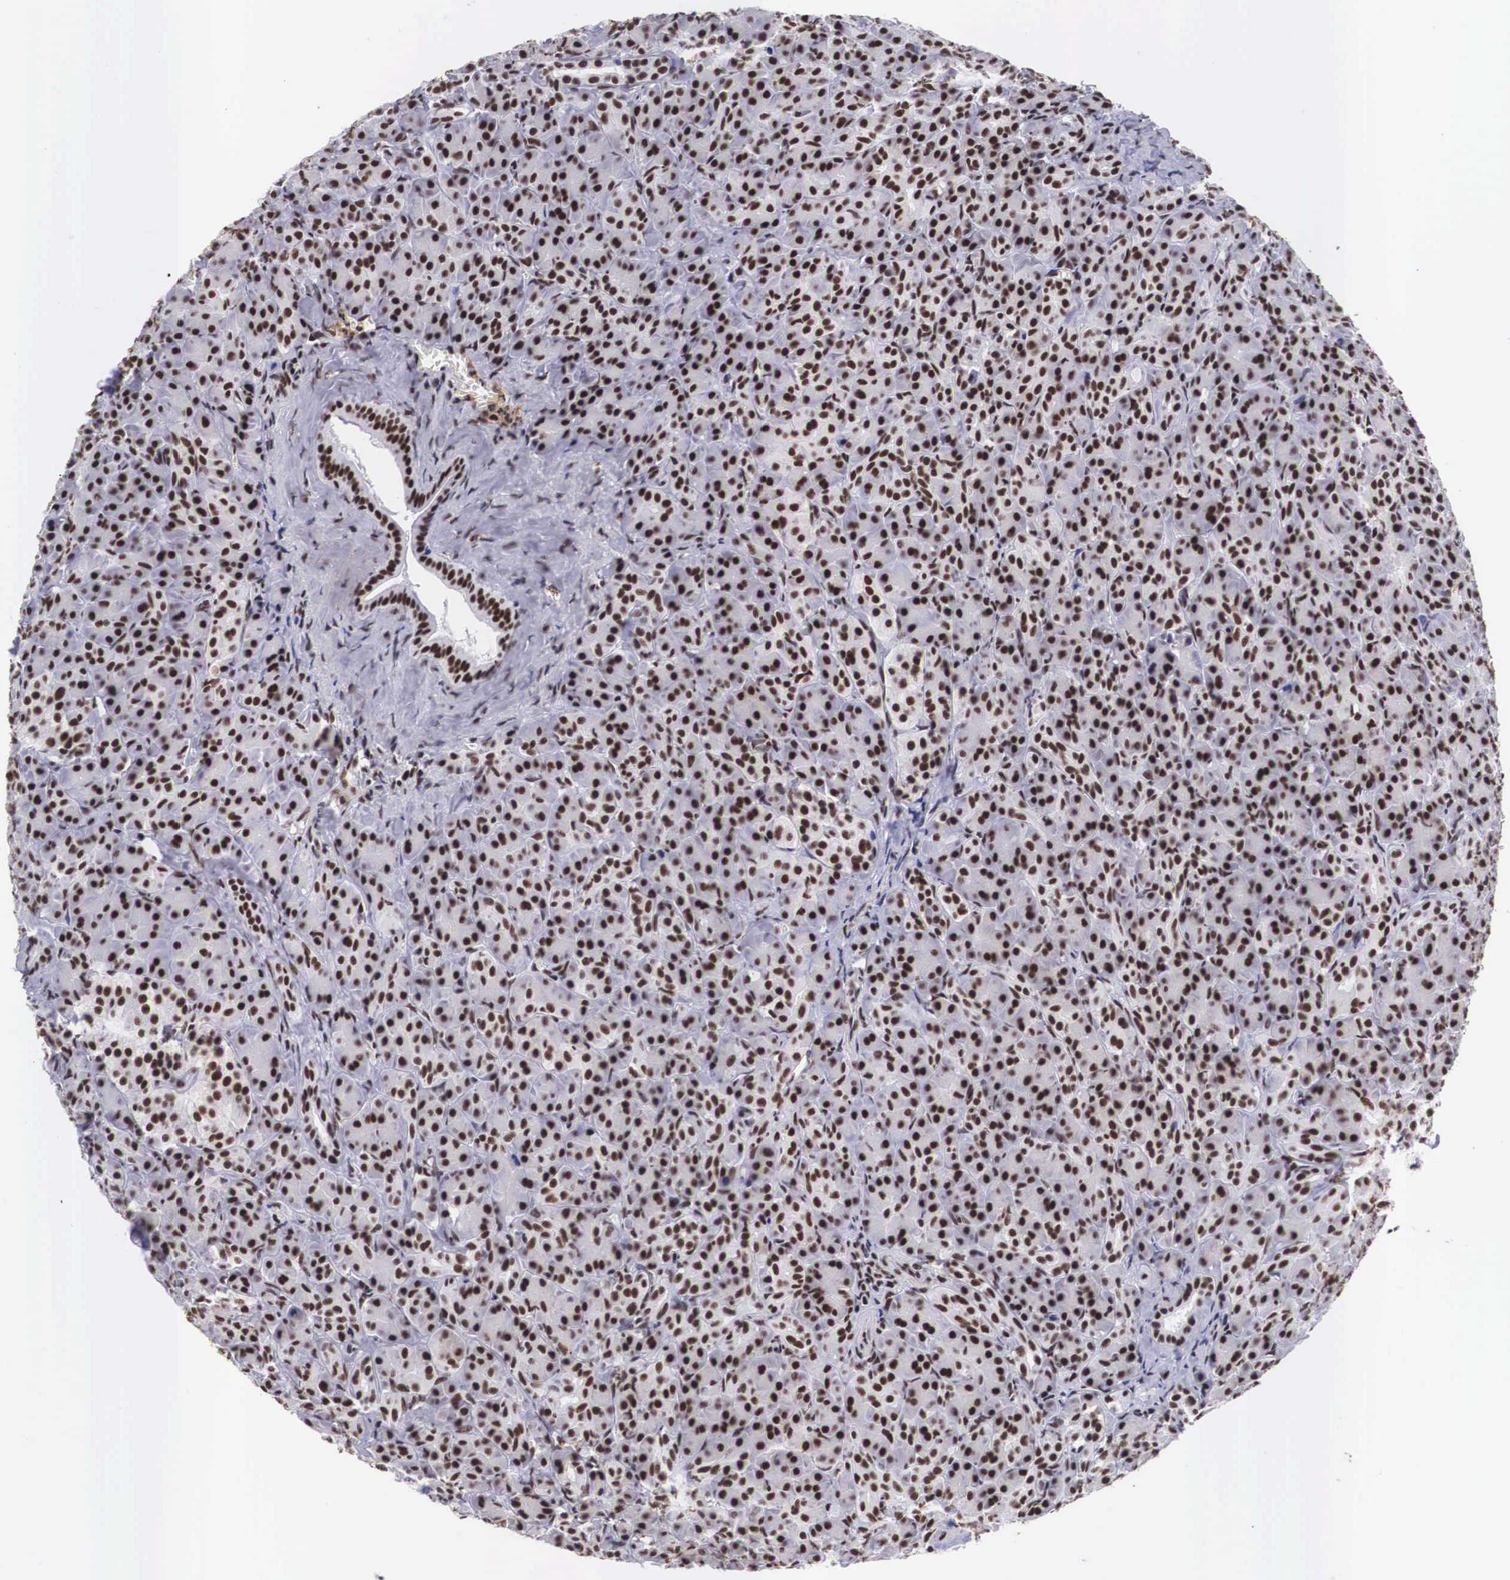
{"staining": {"intensity": "strong", "quantity": ">75%", "location": "nuclear"}, "tissue": "pancreas", "cell_type": "Exocrine glandular cells", "image_type": "normal", "snomed": [{"axis": "morphology", "description": "Normal tissue, NOS"}, {"axis": "topography", "description": "Lymph node"}, {"axis": "topography", "description": "Pancreas"}], "caption": "Protein expression analysis of unremarkable pancreas reveals strong nuclear staining in about >75% of exocrine glandular cells.", "gene": "SF3A1", "patient": {"sex": "male", "age": 59}}